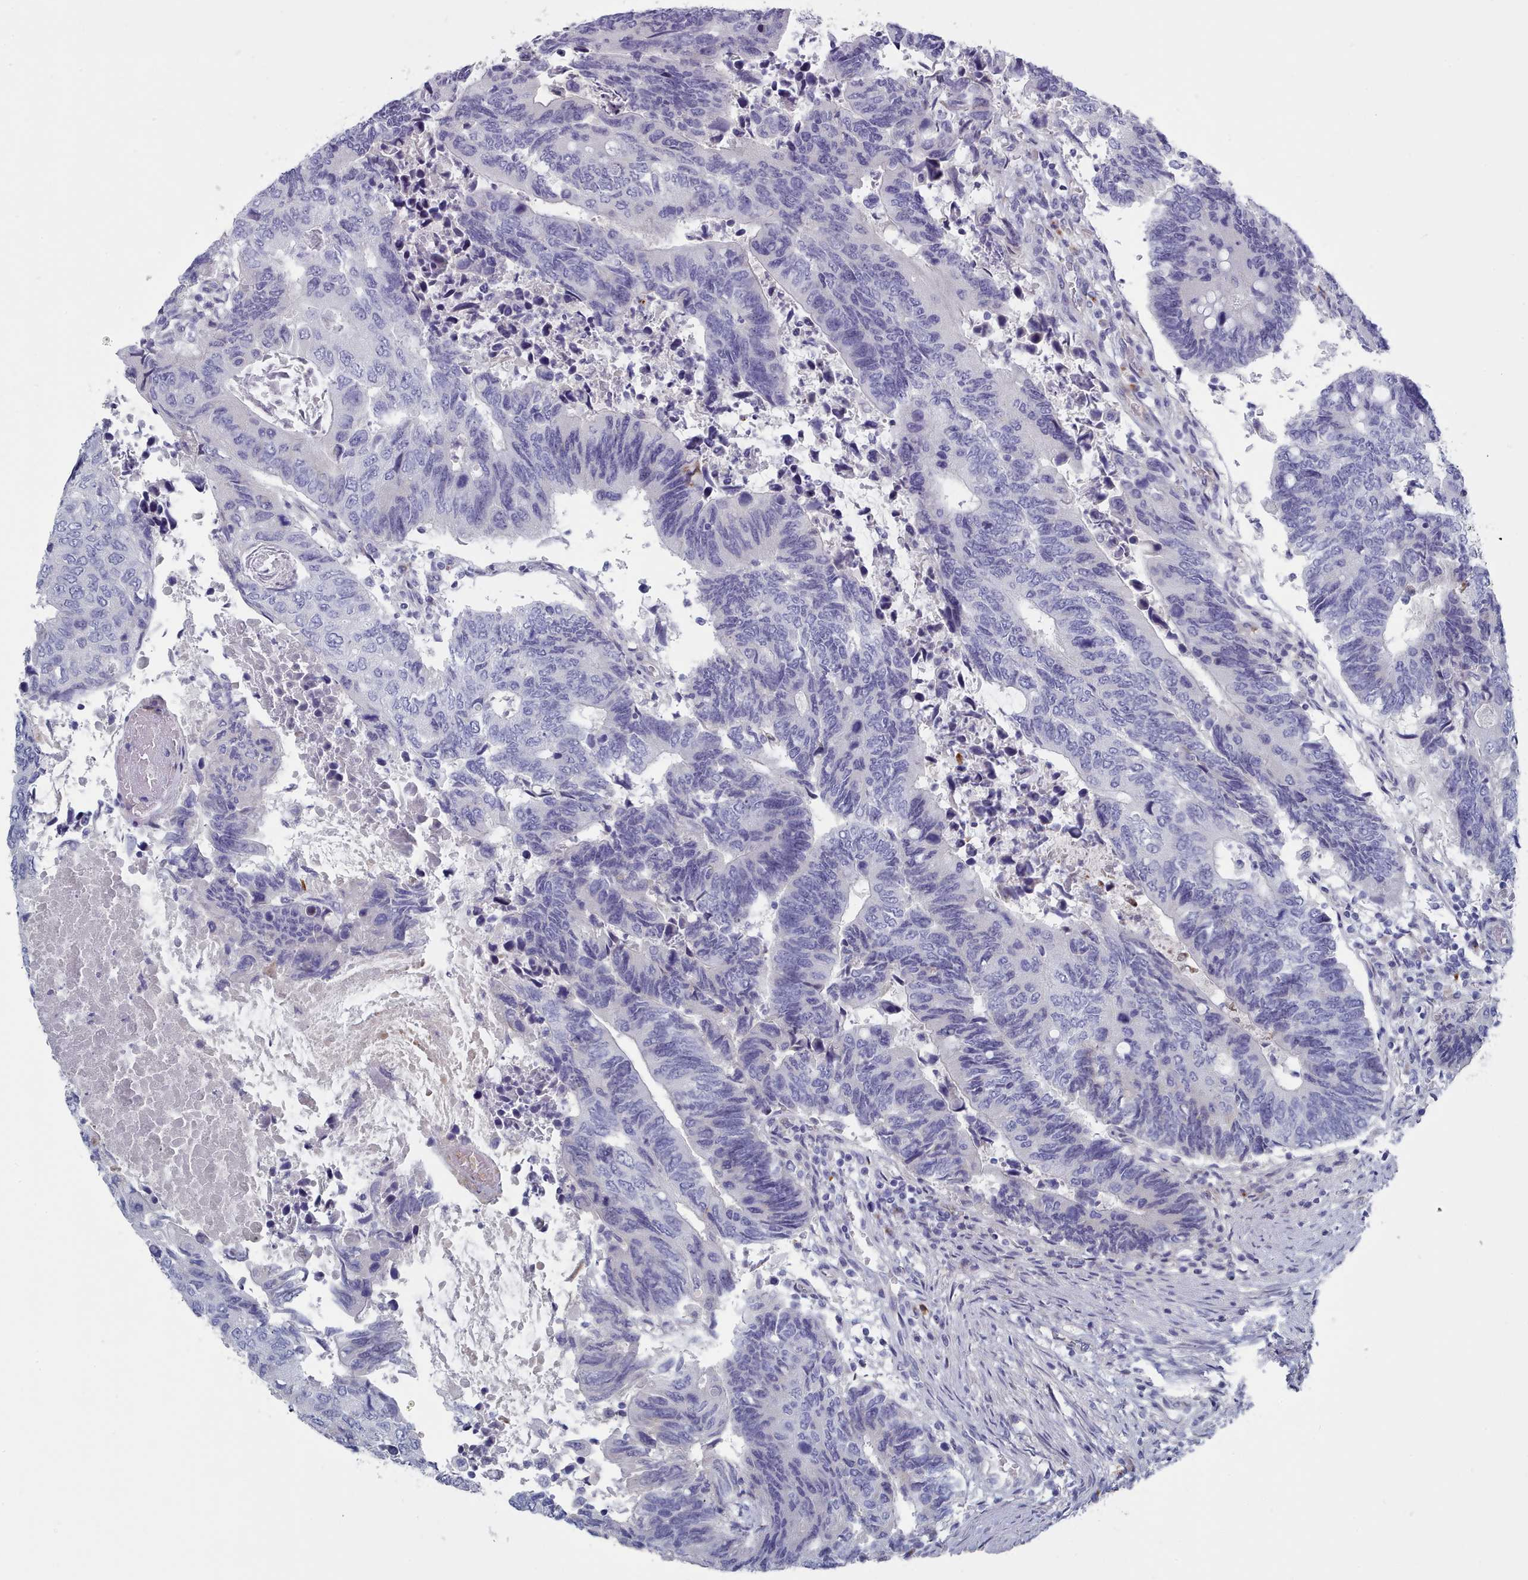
{"staining": {"intensity": "negative", "quantity": "none", "location": "none"}, "tissue": "colorectal cancer", "cell_type": "Tumor cells", "image_type": "cancer", "snomed": [{"axis": "morphology", "description": "Adenocarcinoma, NOS"}, {"axis": "topography", "description": "Colon"}], "caption": "An image of adenocarcinoma (colorectal) stained for a protein displays no brown staining in tumor cells. The staining was performed using DAB to visualize the protein expression in brown, while the nuclei were stained in blue with hematoxylin (Magnification: 20x).", "gene": "PDE4C", "patient": {"sex": "male", "age": 87}}